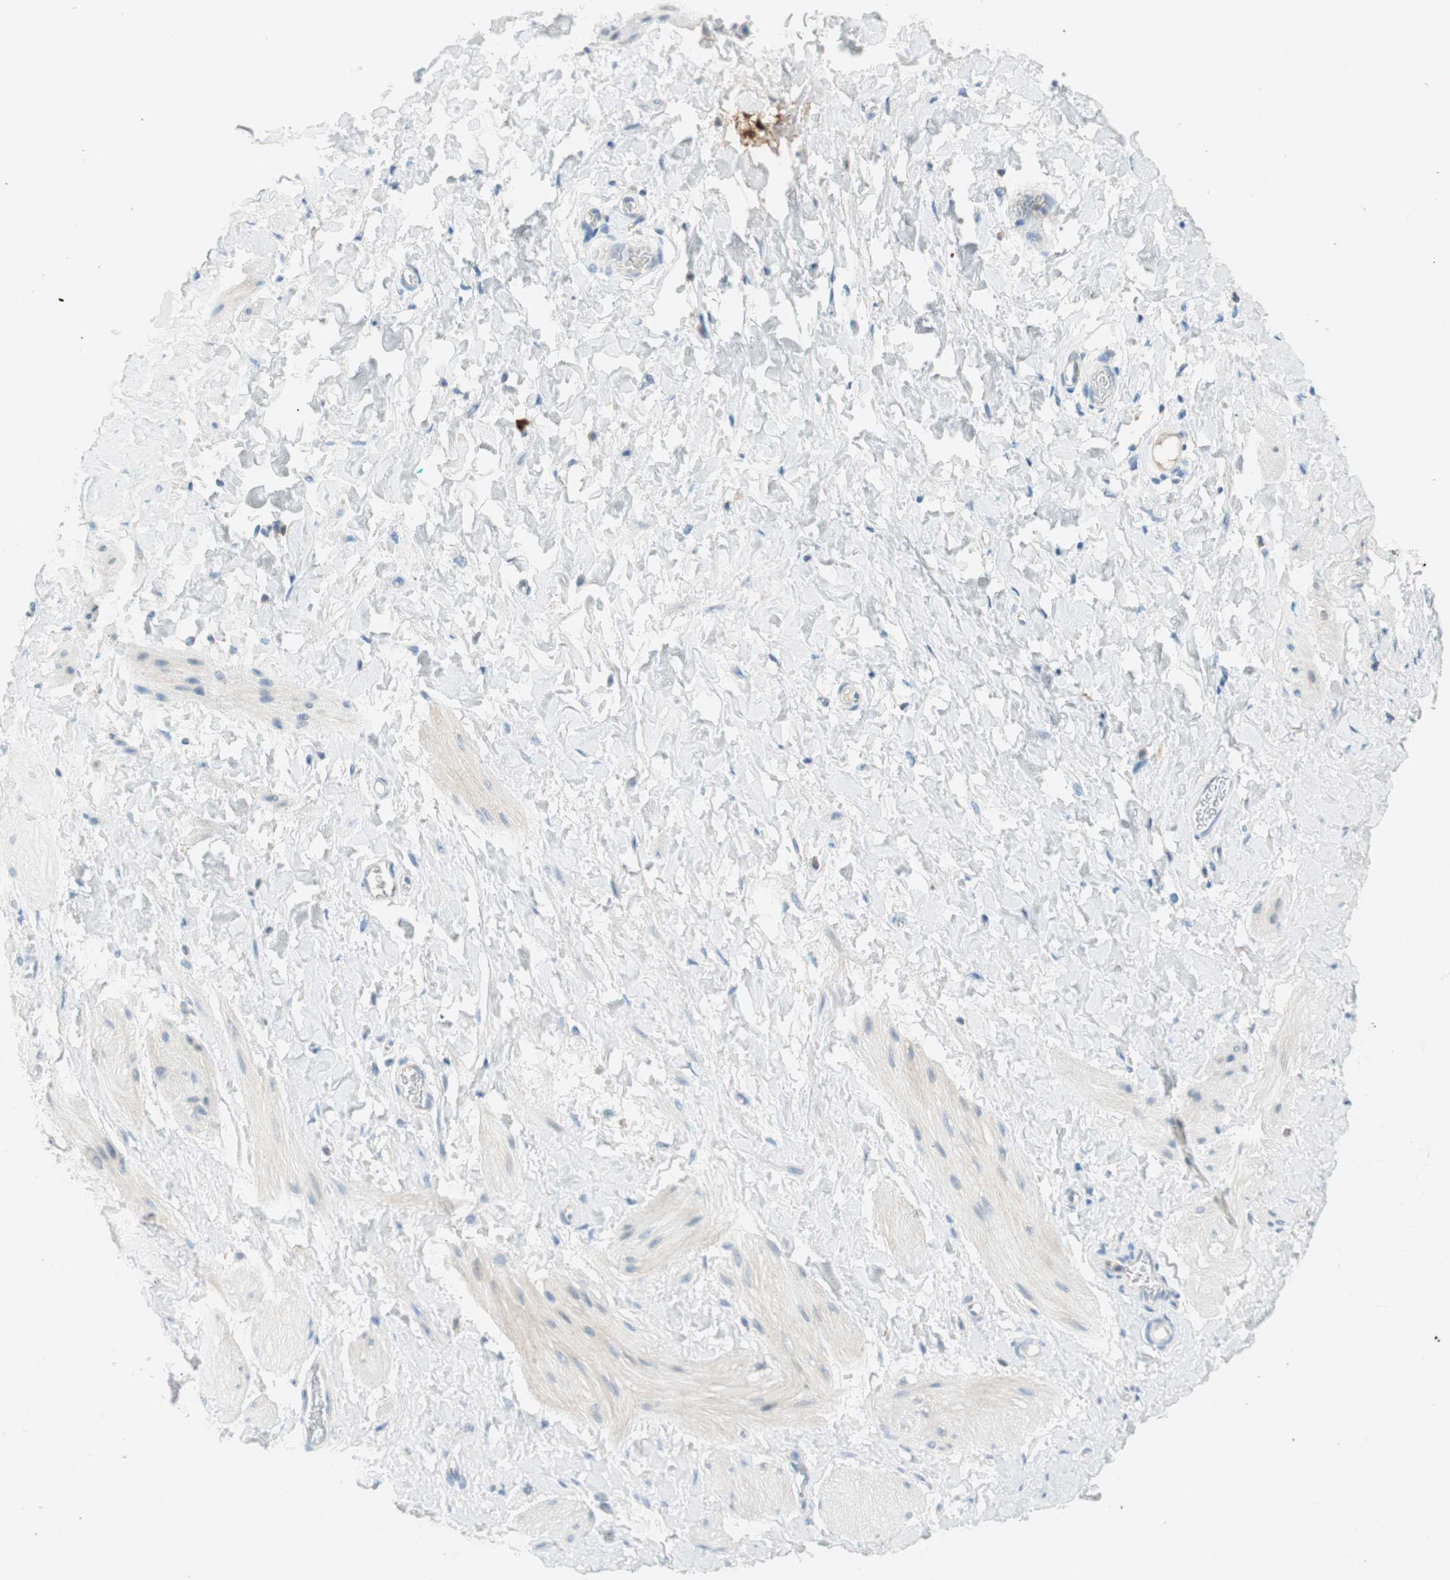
{"staining": {"intensity": "negative", "quantity": "none", "location": "none"}, "tissue": "smooth muscle", "cell_type": "Smooth muscle cells", "image_type": "normal", "snomed": [{"axis": "morphology", "description": "Normal tissue, NOS"}, {"axis": "topography", "description": "Smooth muscle"}], "caption": "An IHC histopathology image of normal smooth muscle is shown. There is no staining in smooth muscle cells of smooth muscle. Brightfield microscopy of IHC stained with DAB (brown) and hematoxylin (blue), captured at high magnification.", "gene": "PTTG1", "patient": {"sex": "male", "age": 16}}